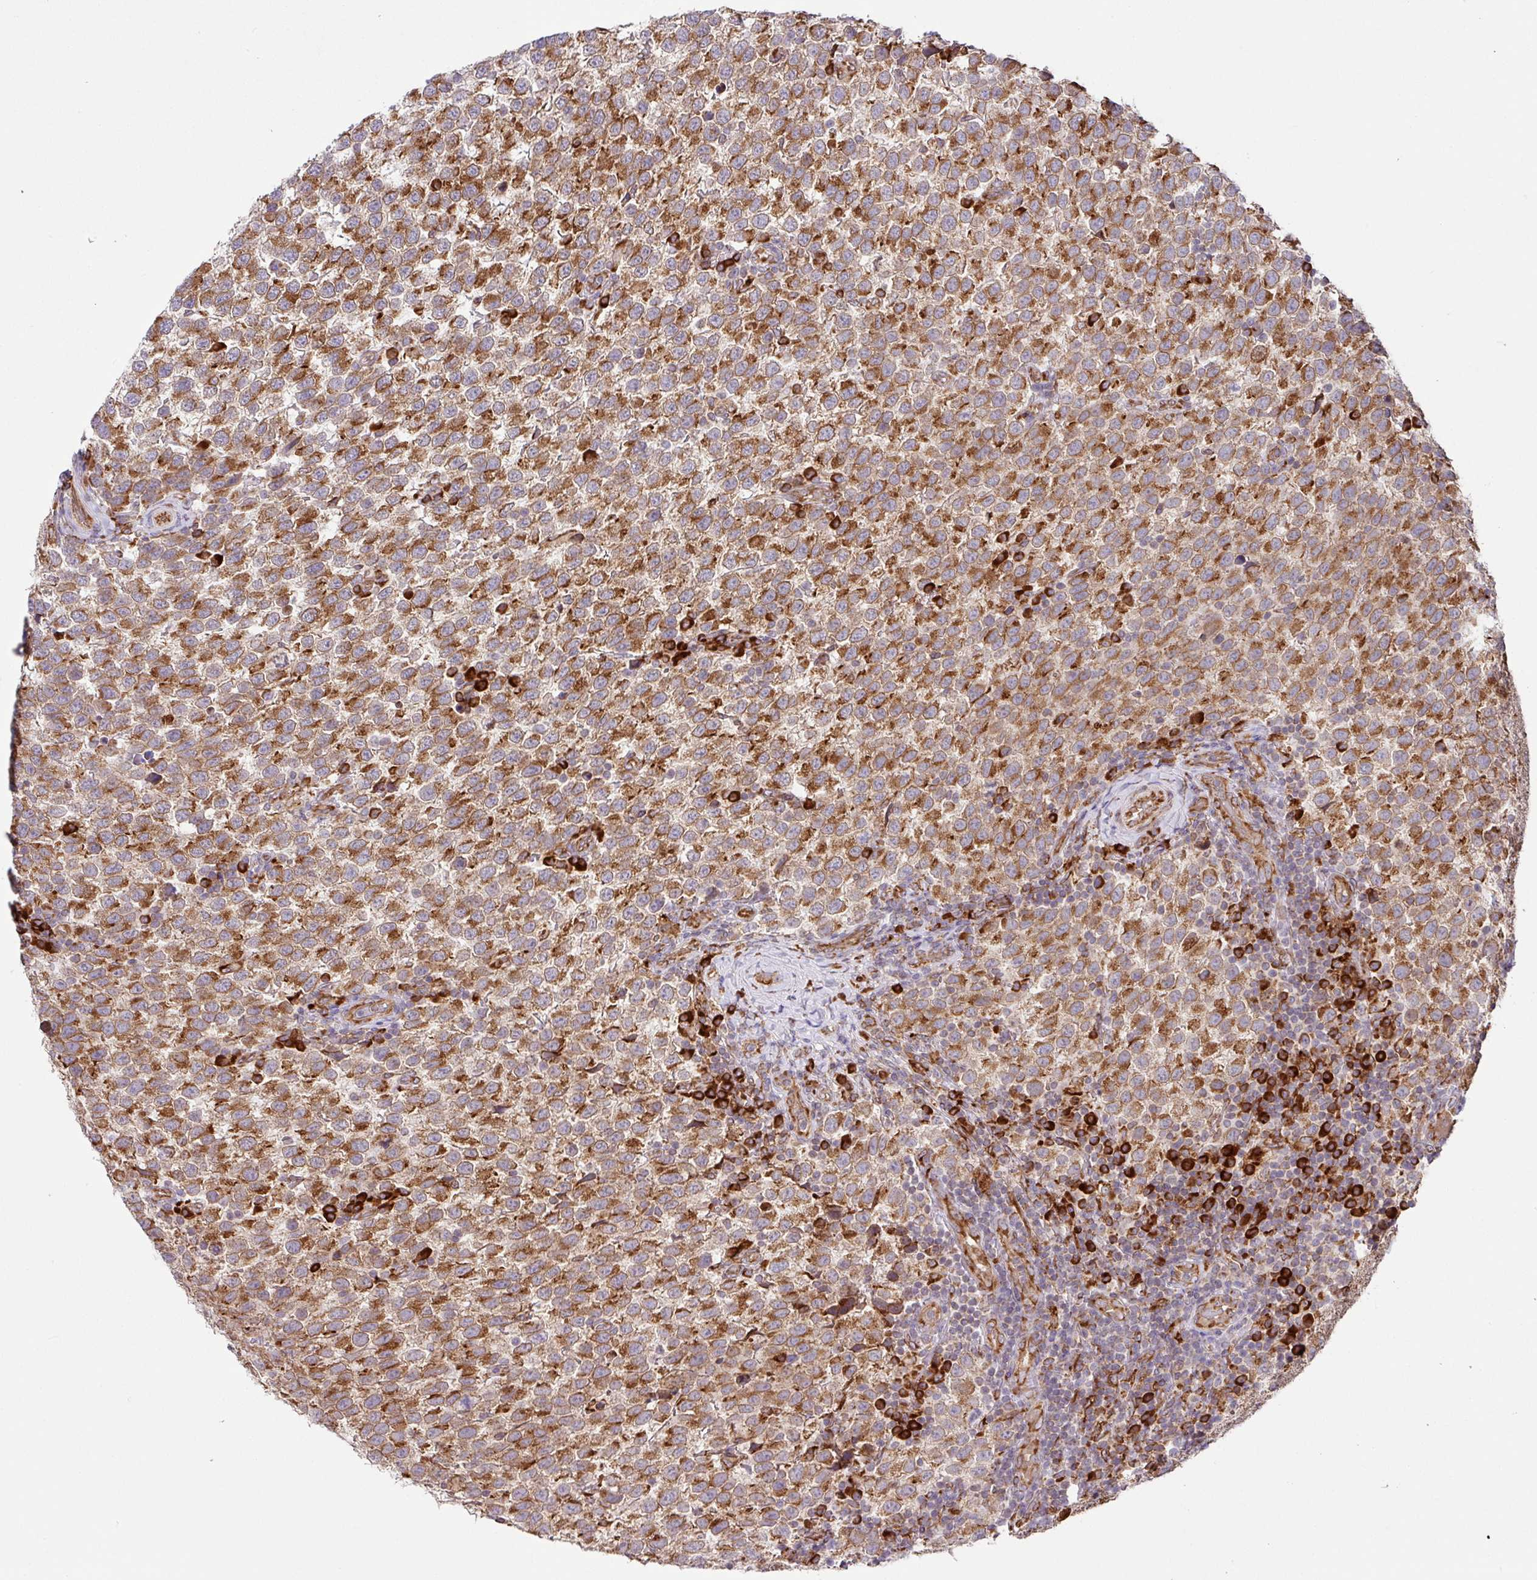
{"staining": {"intensity": "moderate", "quantity": ">75%", "location": "cytoplasmic/membranous"}, "tissue": "testis cancer", "cell_type": "Tumor cells", "image_type": "cancer", "snomed": [{"axis": "morphology", "description": "Seminoma, NOS"}, {"axis": "topography", "description": "Testis"}], "caption": "Immunohistochemistry (IHC) histopathology image of human testis cancer (seminoma) stained for a protein (brown), which reveals medium levels of moderate cytoplasmic/membranous staining in approximately >75% of tumor cells.", "gene": "SLC39A7", "patient": {"sex": "male", "age": 34}}